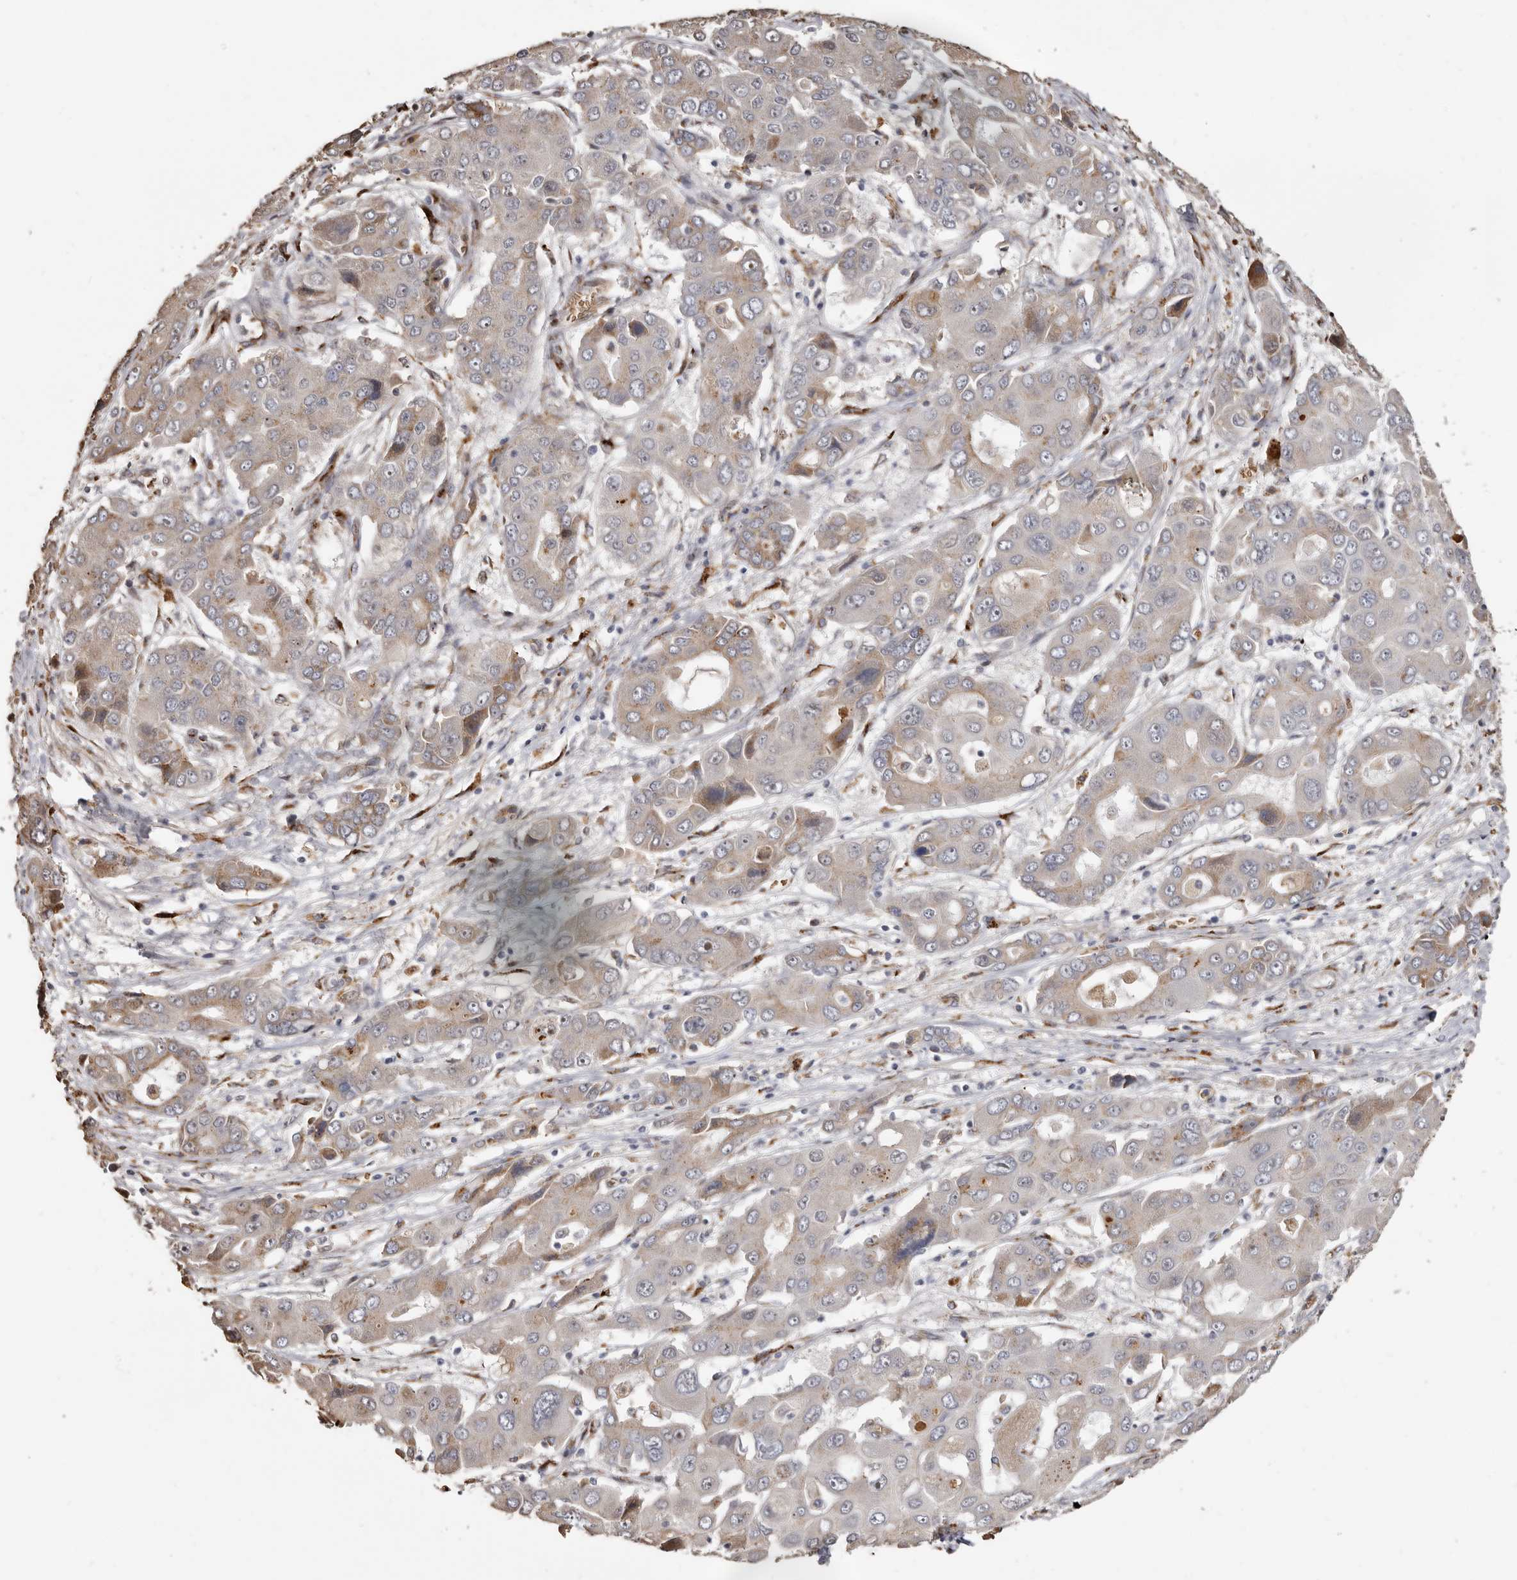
{"staining": {"intensity": "weak", "quantity": "<25%", "location": "cytoplasmic/membranous"}, "tissue": "liver cancer", "cell_type": "Tumor cells", "image_type": "cancer", "snomed": [{"axis": "morphology", "description": "Cholangiocarcinoma"}, {"axis": "topography", "description": "Liver"}], "caption": "The image exhibits no staining of tumor cells in liver cancer.", "gene": "ENTREP1", "patient": {"sex": "male", "age": 67}}